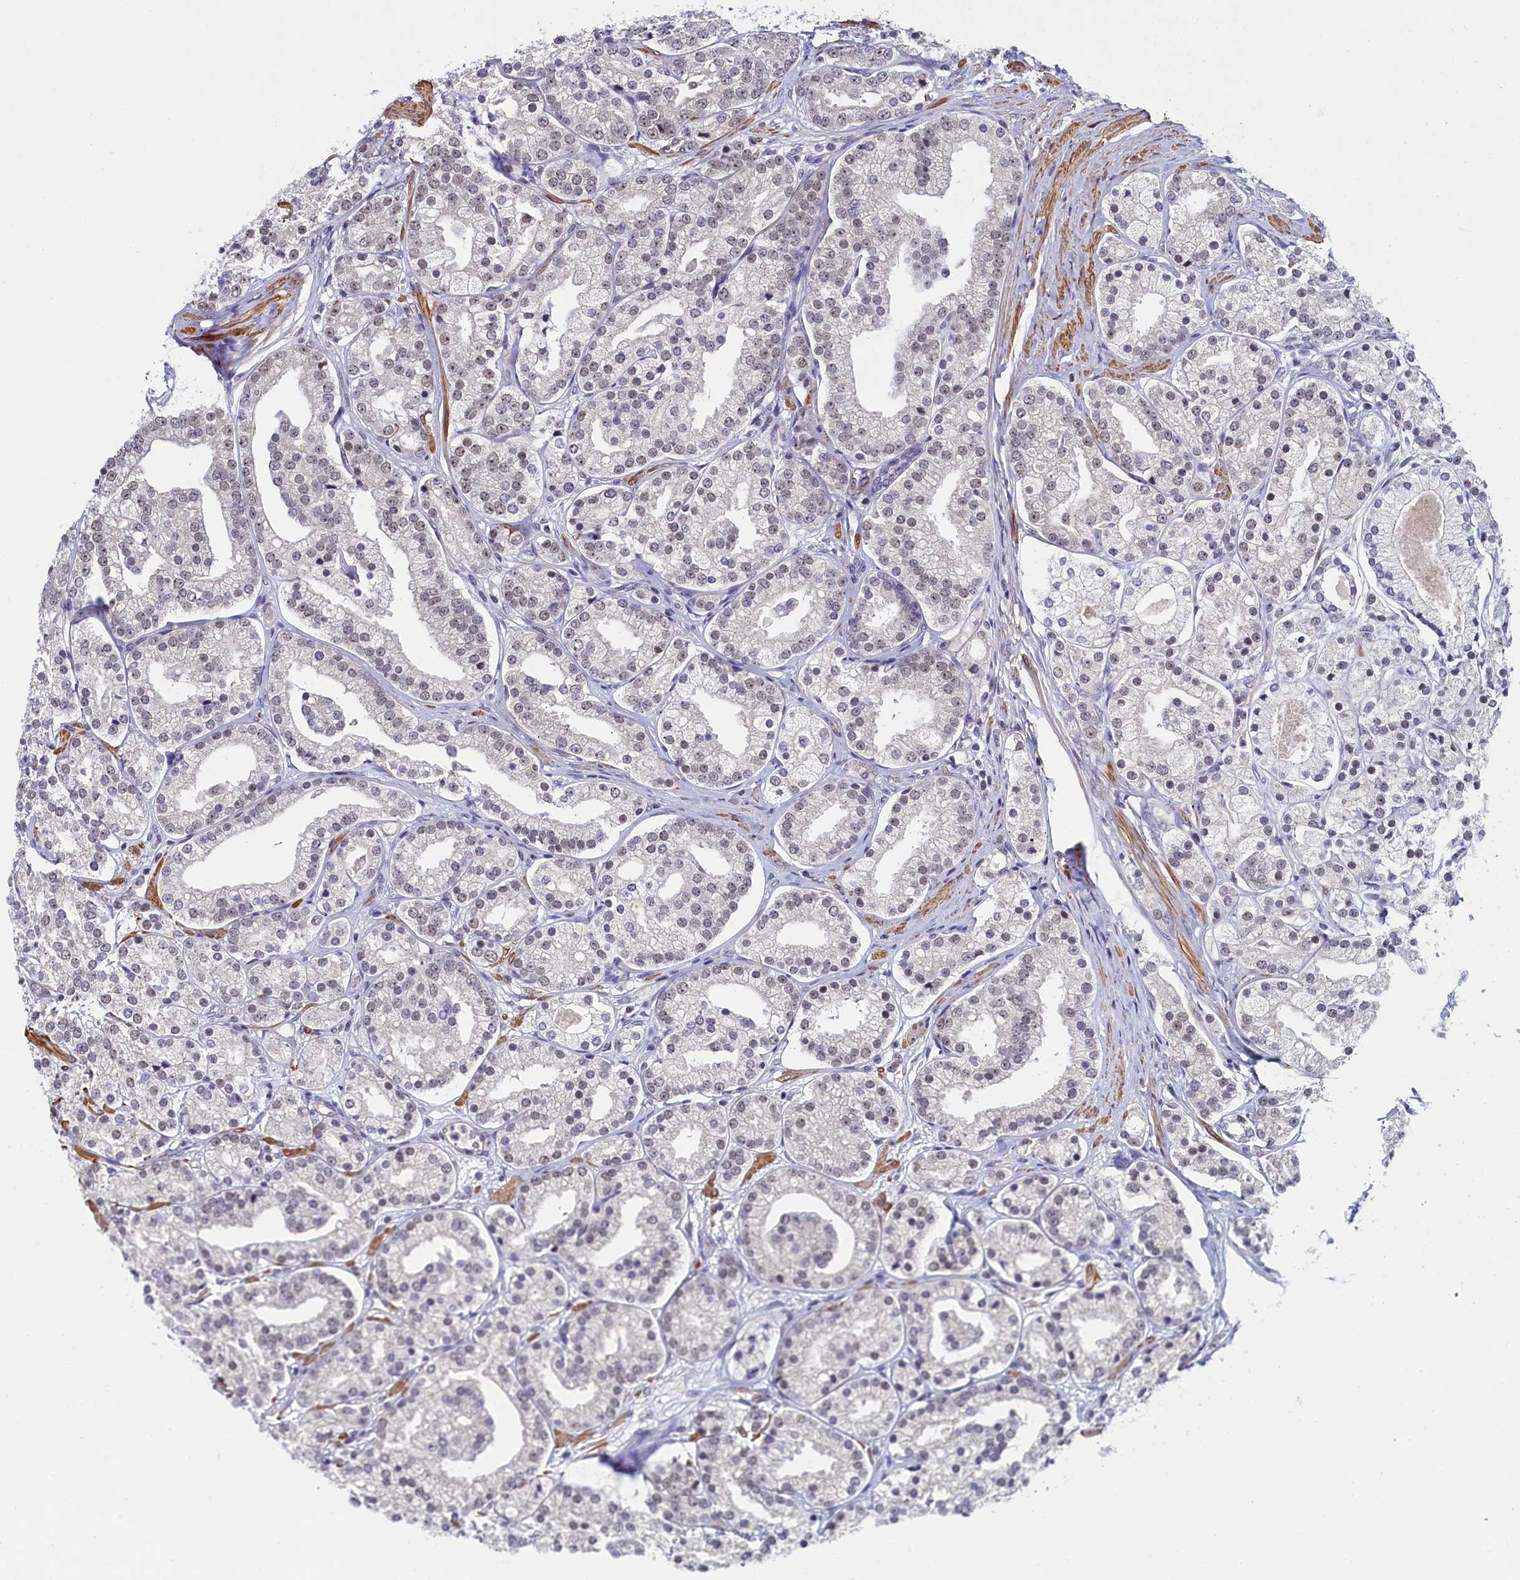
{"staining": {"intensity": "negative", "quantity": "none", "location": "none"}, "tissue": "prostate cancer", "cell_type": "Tumor cells", "image_type": "cancer", "snomed": [{"axis": "morphology", "description": "Adenocarcinoma, High grade"}, {"axis": "topography", "description": "Prostate"}], "caption": "This is a photomicrograph of IHC staining of prostate cancer (adenocarcinoma (high-grade)), which shows no expression in tumor cells.", "gene": "INTS14", "patient": {"sex": "male", "age": 69}}